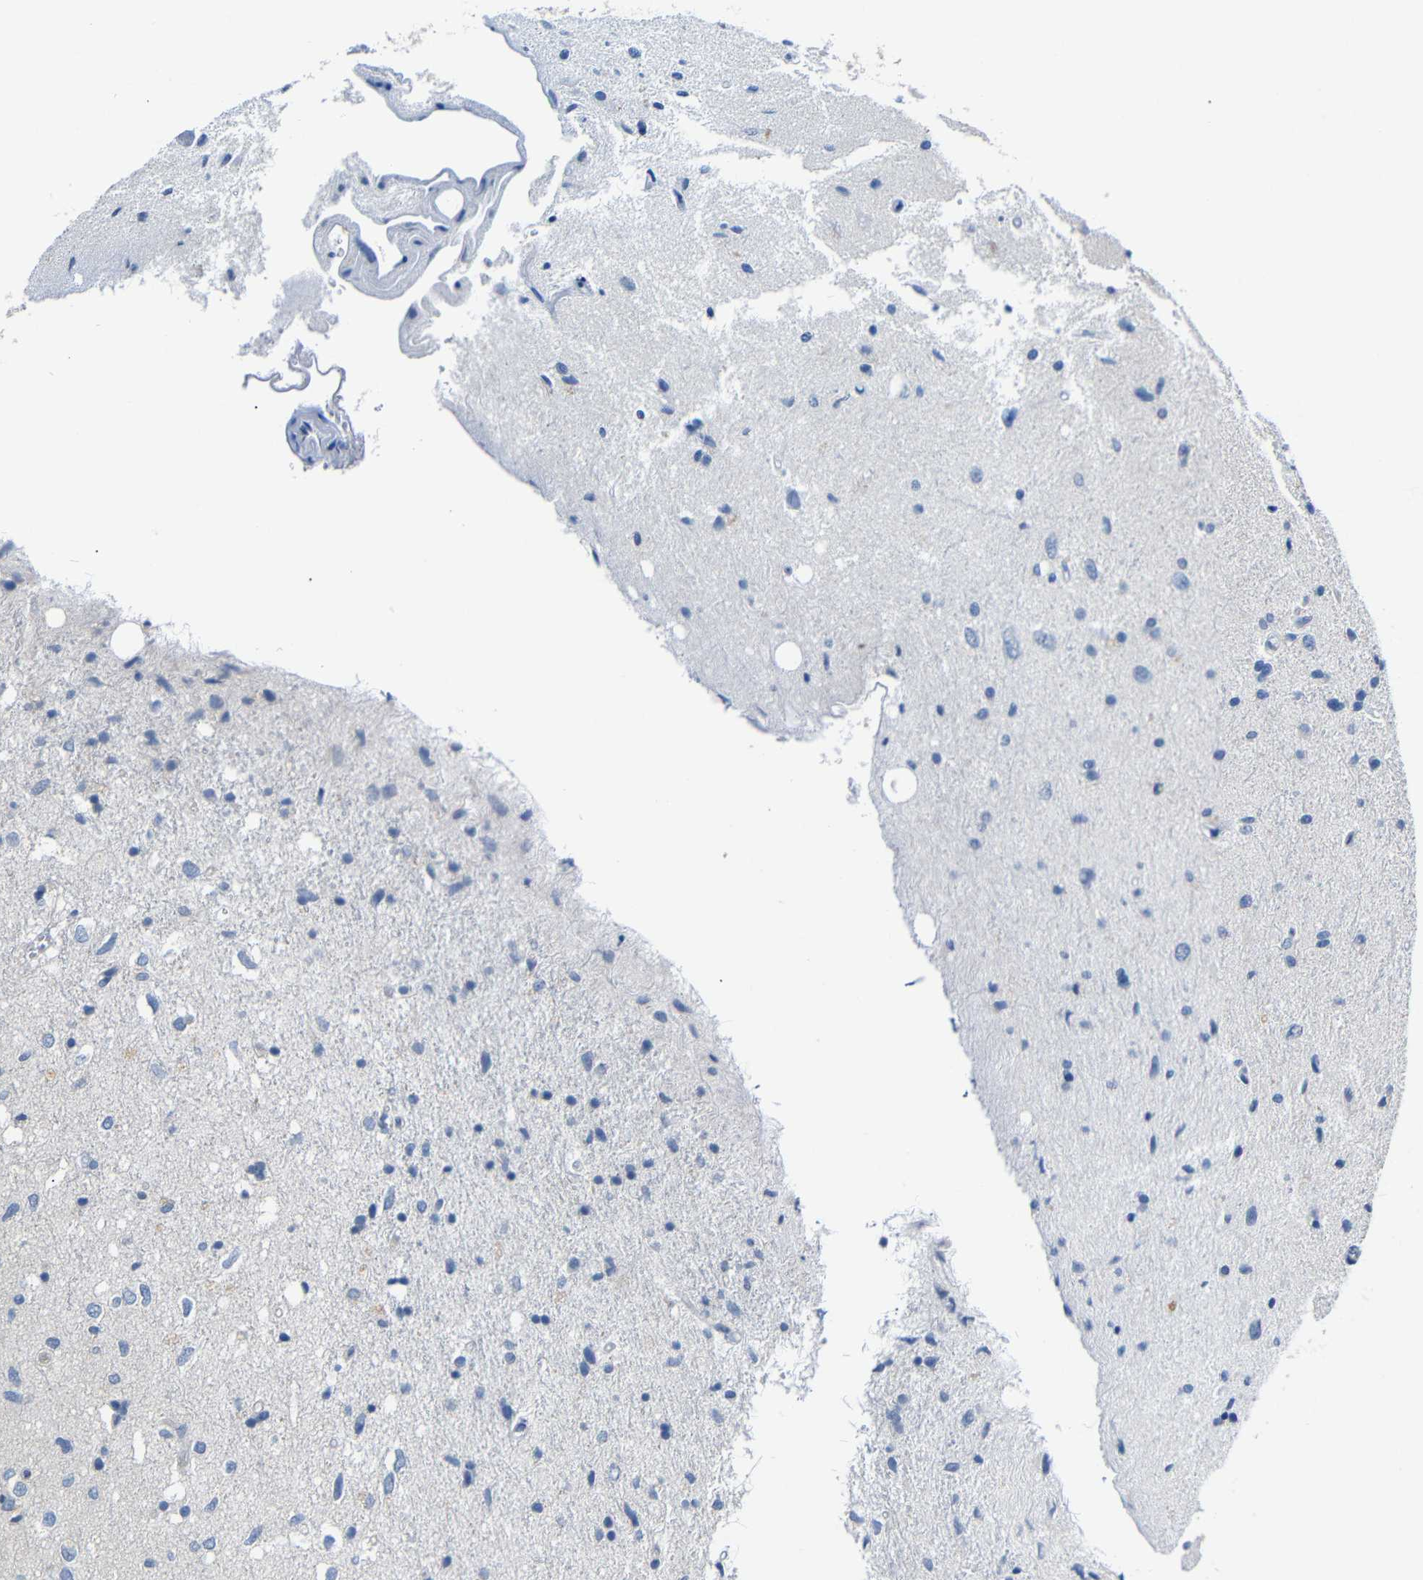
{"staining": {"intensity": "negative", "quantity": "none", "location": "none"}, "tissue": "glioma", "cell_type": "Tumor cells", "image_type": "cancer", "snomed": [{"axis": "morphology", "description": "Glioma, malignant, Low grade"}, {"axis": "topography", "description": "Brain"}], "caption": "This is an immunohistochemistry (IHC) micrograph of human malignant glioma (low-grade). There is no positivity in tumor cells.", "gene": "TBC1D32", "patient": {"sex": "male", "age": 77}}